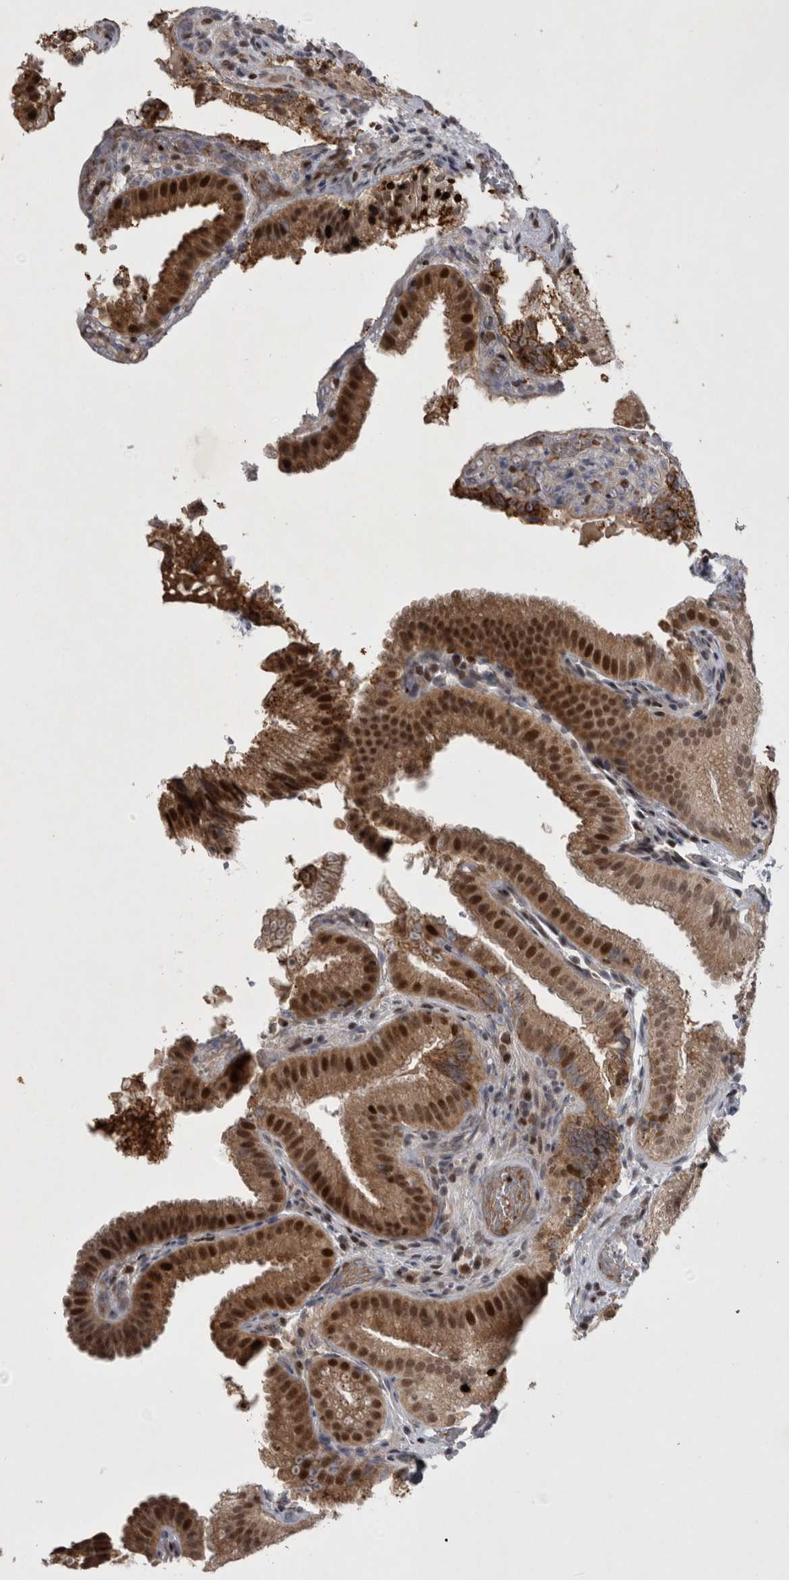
{"staining": {"intensity": "strong", "quantity": ">75%", "location": "cytoplasmic/membranous,nuclear"}, "tissue": "gallbladder", "cell_type": "Glandular cells", "image_type": "normal", "snomed": [{"axis": "morphology", "description": "Normal tissue, NOS"}, {"axis": "topography", "description": "Gallbladder"}], "caption": "Protein staining shows strong cytoplasmic/membranous,nuclear expression in approximately >75% of glandular cells in benign gallbladder.", "gene": "IFI44", "patient": {"sex": "female", "age": 30}}